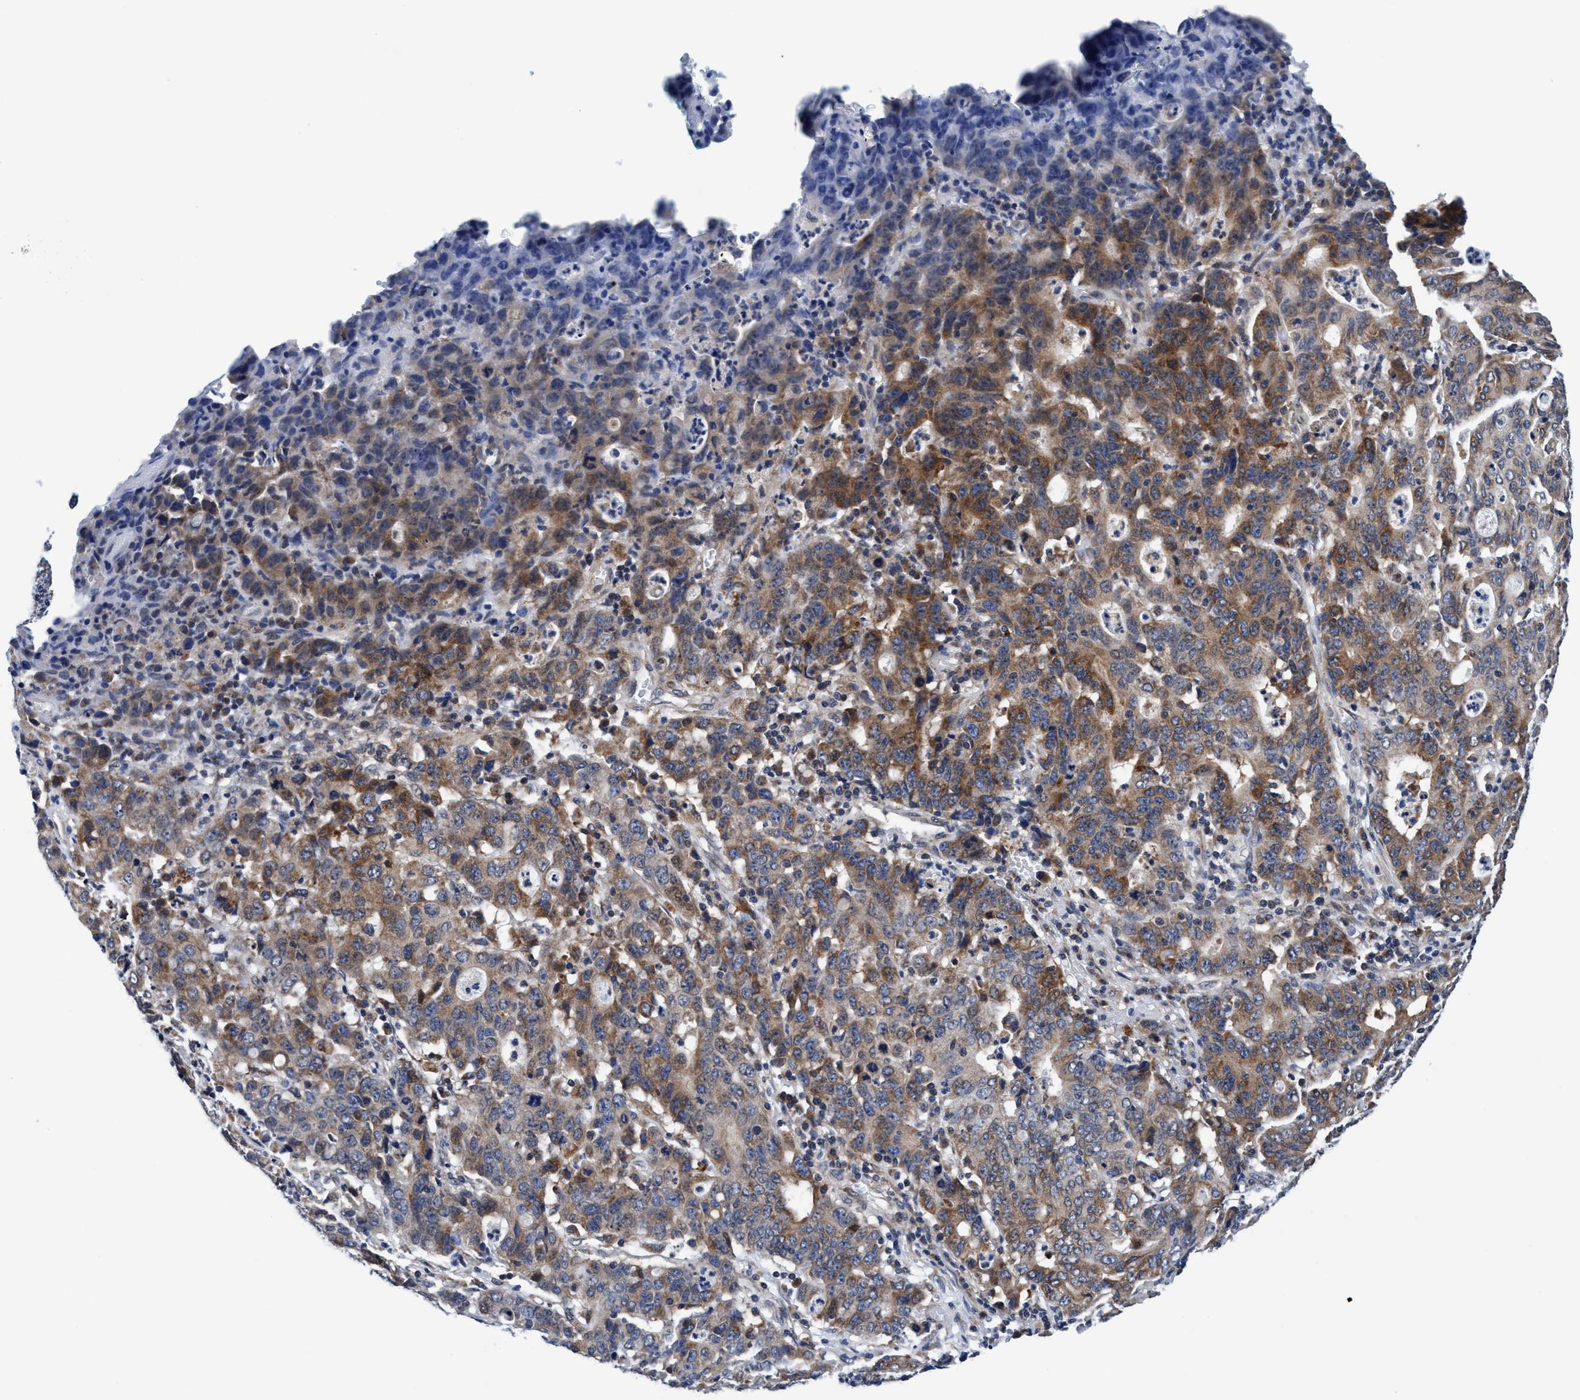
{"staining": {"intensity": "moderate", "quantity": ">75%", "location": "cytoplasmic/membranous"}, "tissue": "stomach cancer", "cell_type": "Tumor cells", "image_type": "cancer", "snomed": [{"axis": "morphology", "description": "Adenocarcinoma, NOS"}, {"axis": "topography", "description": "Stomach, upper"}], "caption": "Immunohistochemical staining of human adenocarcinoma (stomach) reveals medium levels of moderate cytoplasmic/membranous staining in about >75% of tumor cells. Using DAB (3,3'-diaminobenzidine) (brown) and hematoxylin (blue) stains, captured at high magnification using brightfield microscopy.", "gene": "AGAP2", "patient": {"sex": "male", "age": 69}}